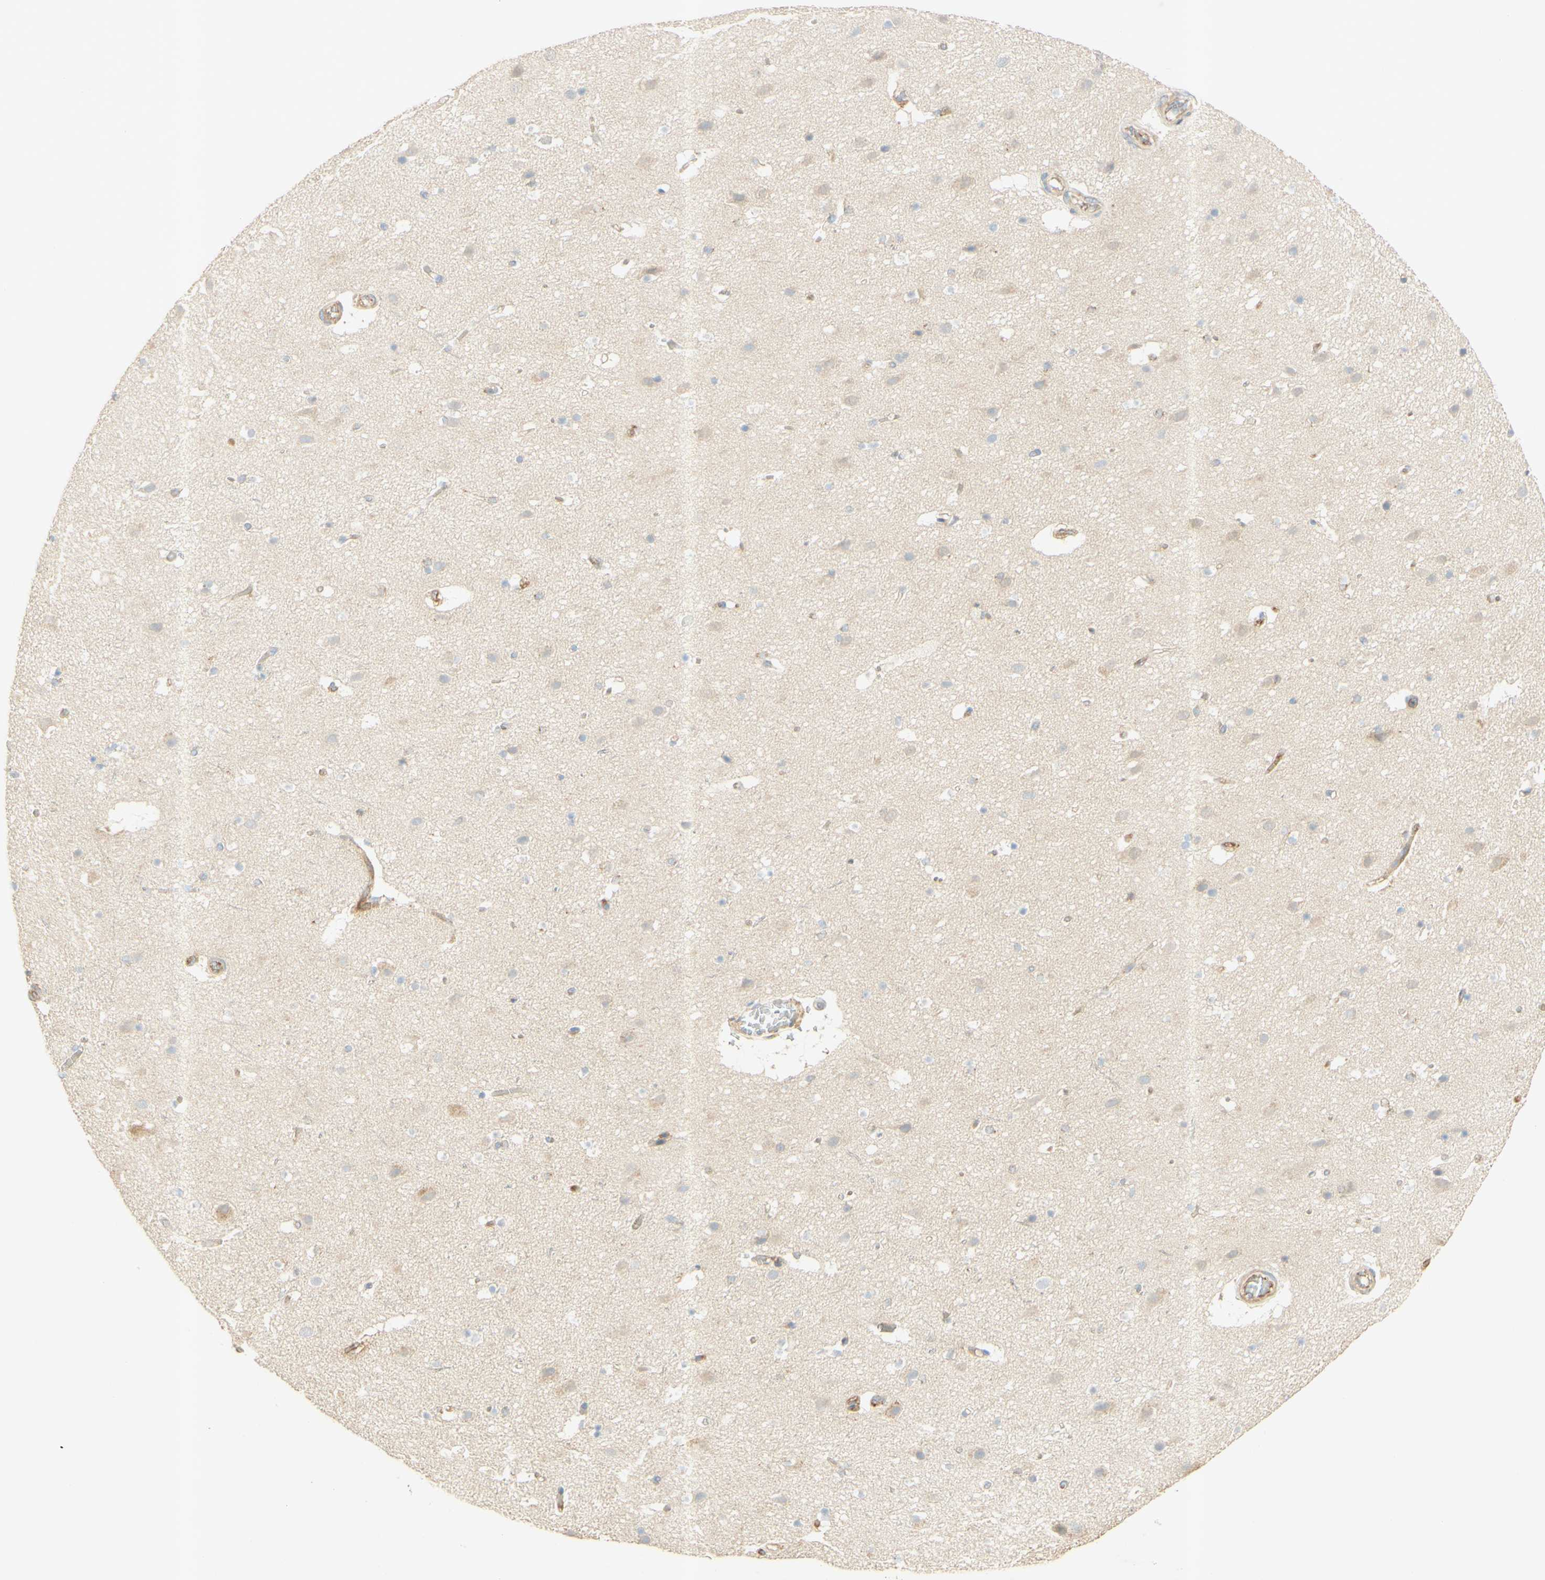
{"staining": {"intensity": "moderate", "quantity": ">75%", "location": "cytoplasmic/membranous"}, "tissue": "cerebral cortex", "cell_type": "Endothelial cells", "image_type": "normal", "snomed": [{"axis": "morphology", "description": "Normal tissue, NOS"}, {"axis": "topography", "description": "Cerebral cortex"}], "caption": "This is an image of immunohistochemistry (IHC) staining of normal cerebral cortex, which shows moderate expression in the cytoplasmic/membranous of endothelial cells.", "gene": "IKBKG", "patient": {"sex": "male", "age": 45}}